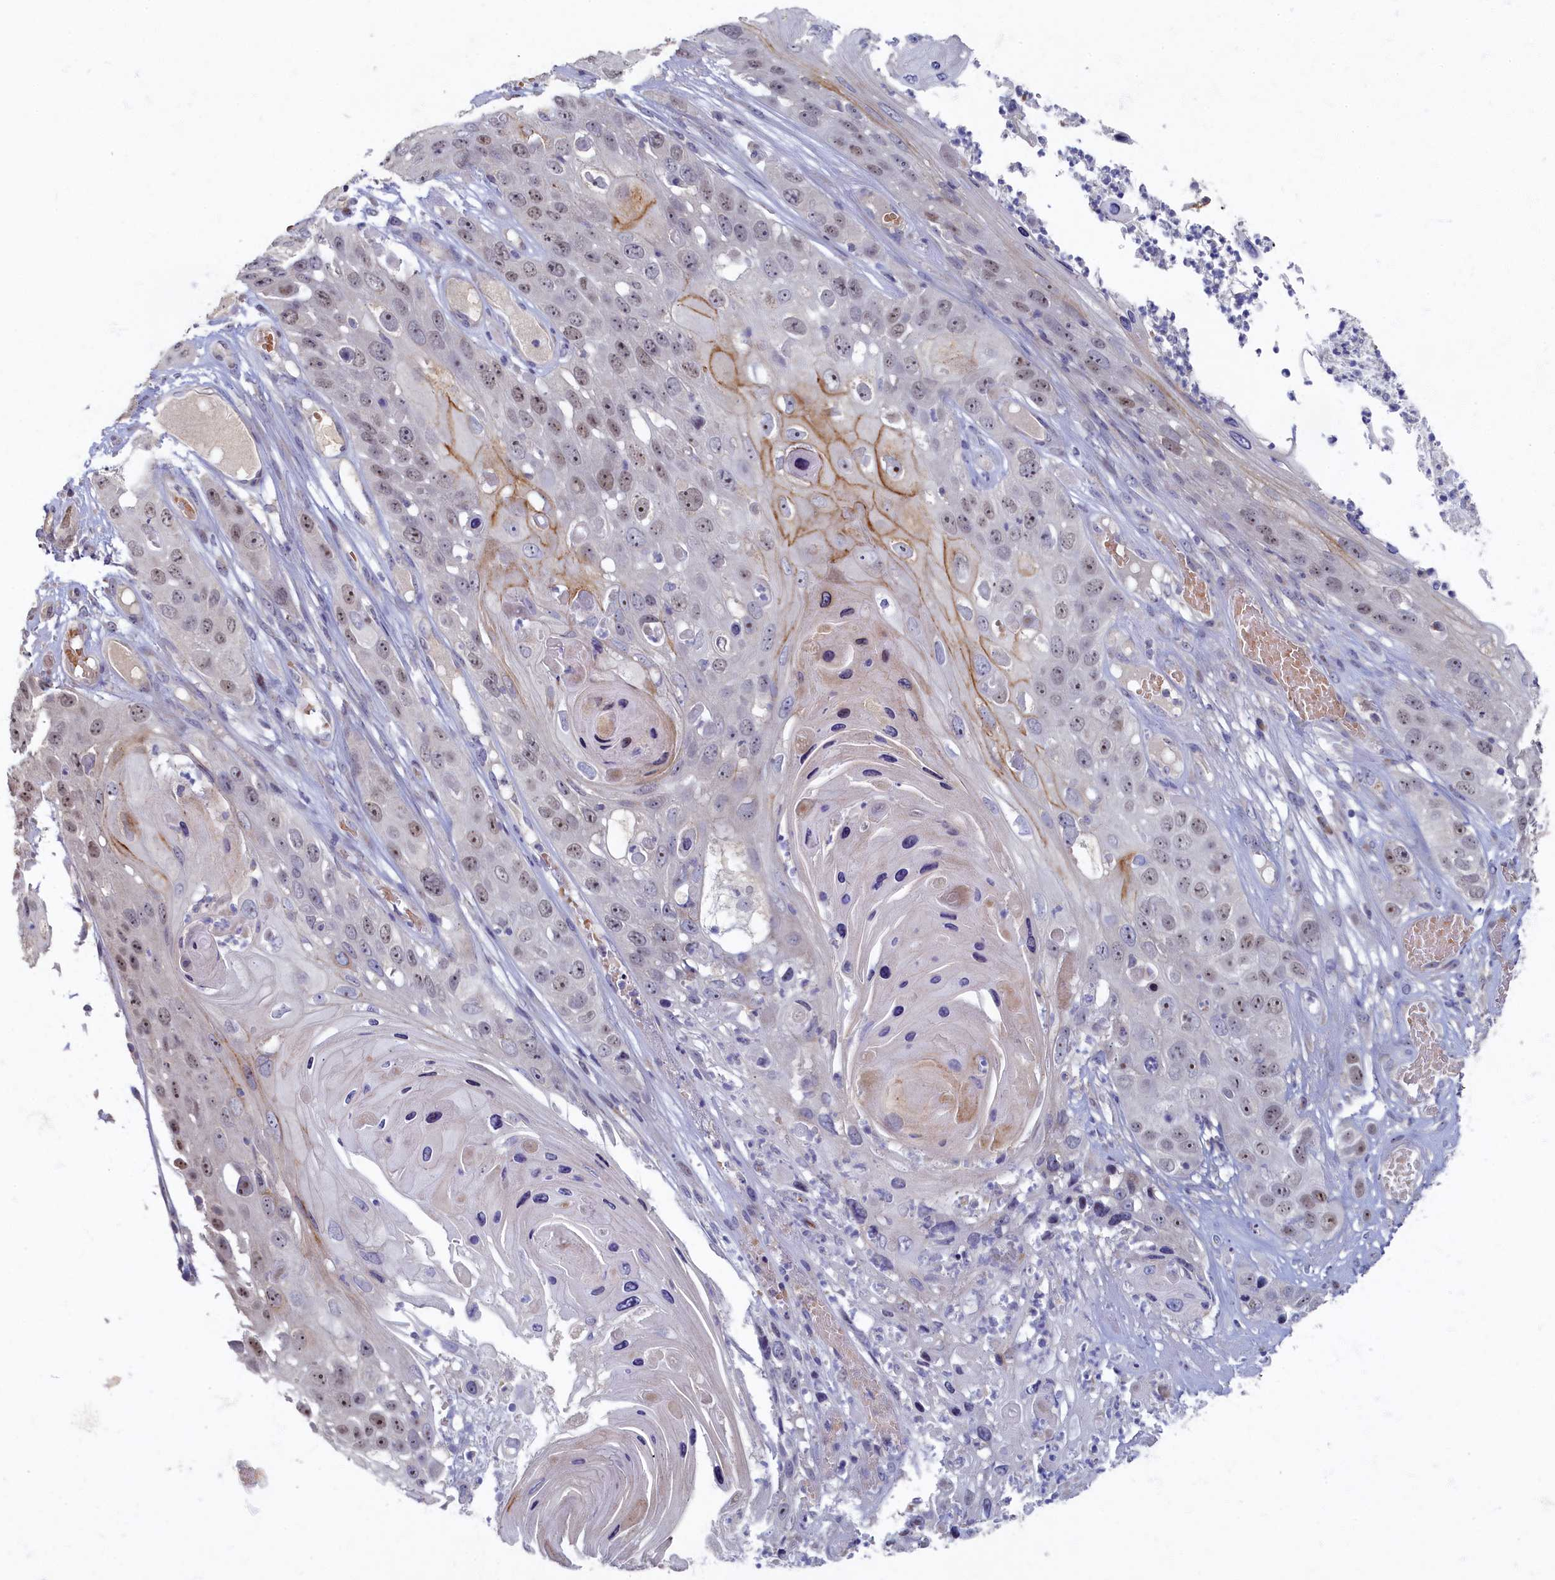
{"staining": {"intensity": "moderate", "quantity": "25%-75%", "location": "nuclear"}, "tissue": "skin cancer", "cell_type": "Tumor cells", "image_type": "cancer", "snomed": [{"axis": "morphology", "description": "Squamous cell carcinoma, NOS"}, {"axis": "topography", "description": "Skin"}], "caption": "Moderate nuclear staining is identified in about 25%-75% of tumor cells in skin squamous cell carcinoma.", "gene": "HUNK", "patient": {"sex": "male", "age": 55}}